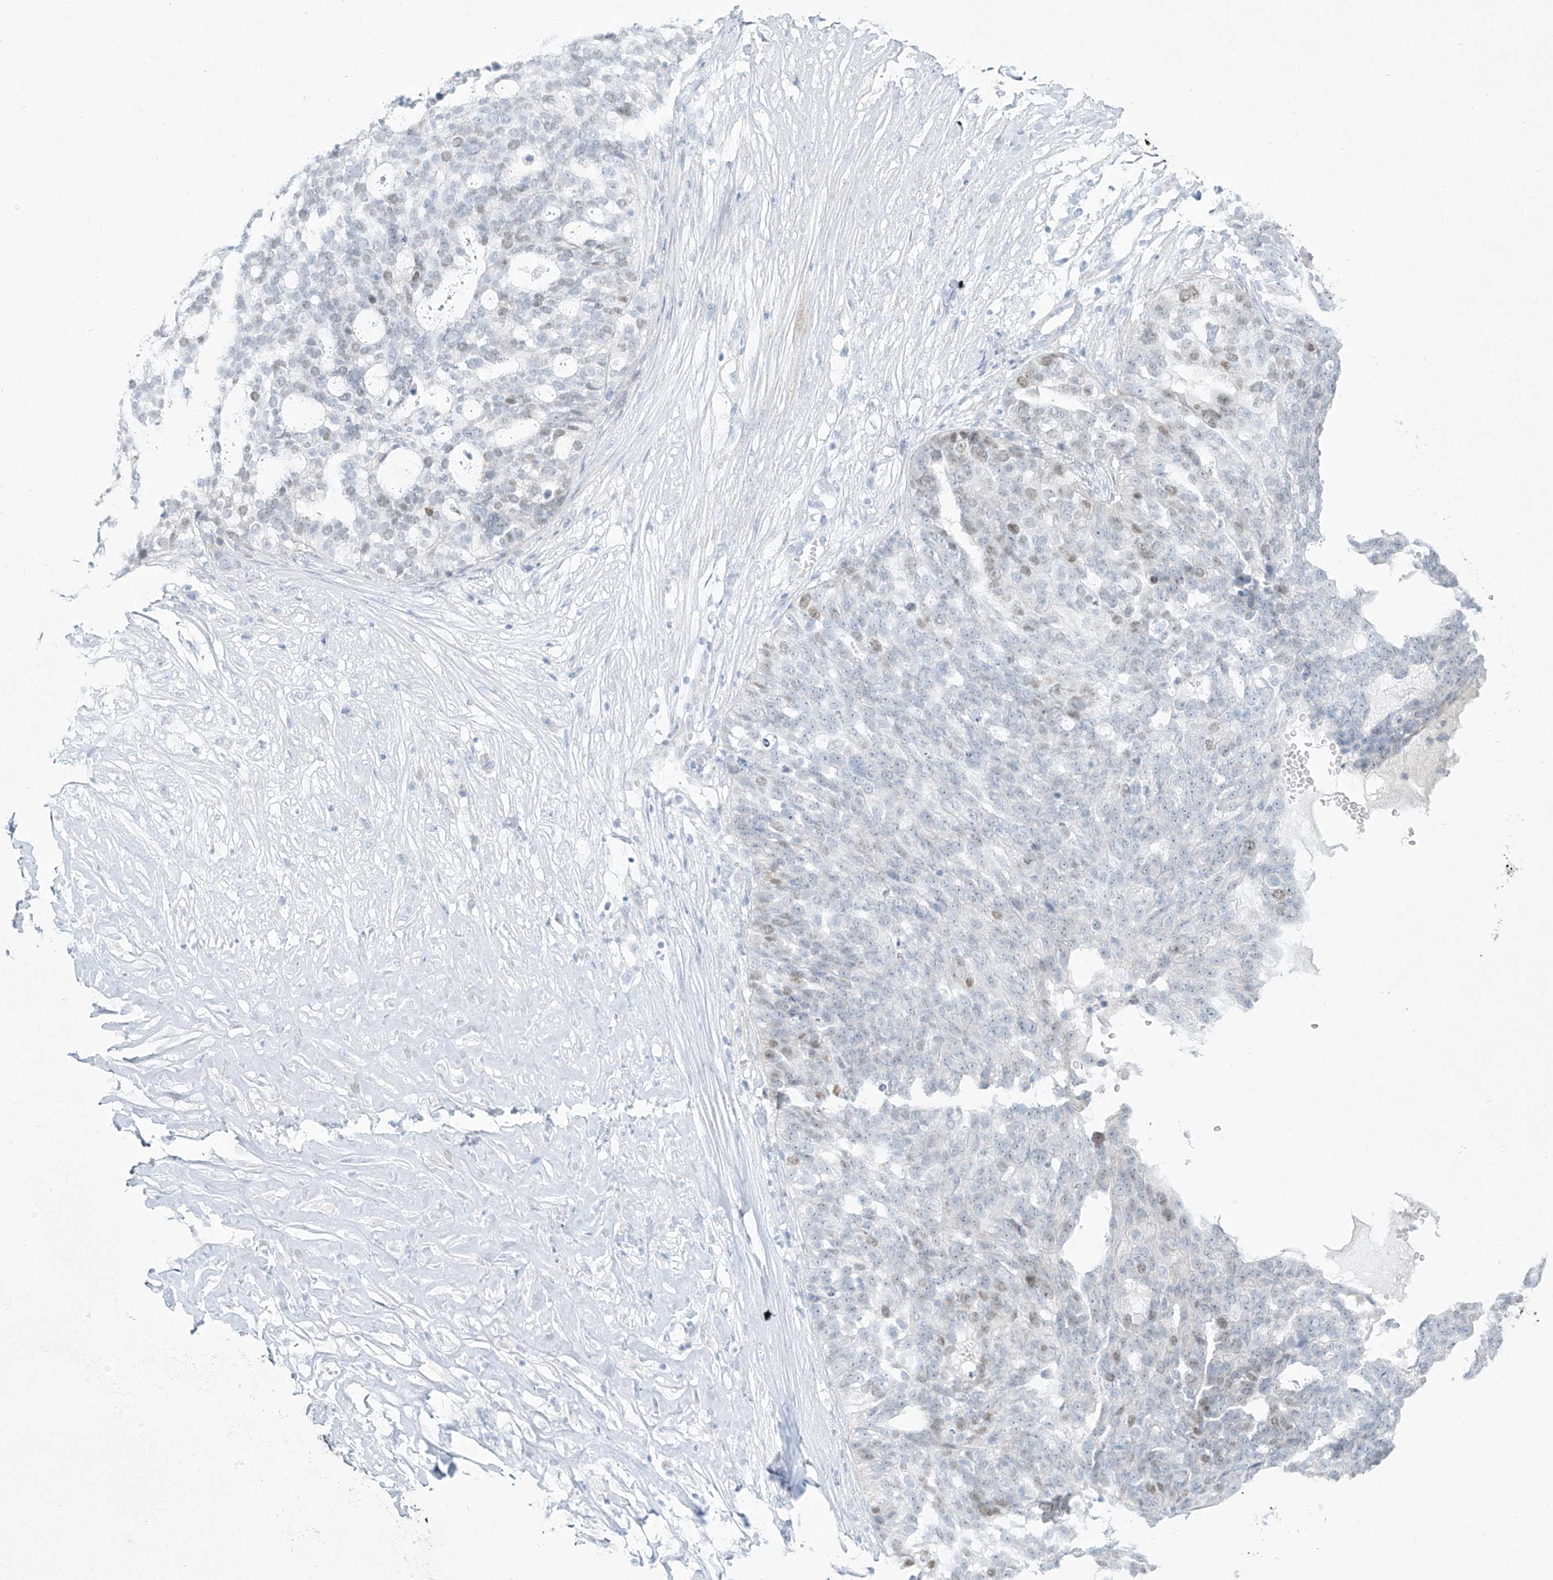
{"staining": {"intensity": "weak", "quantity": "25%-75%", "location": "nuclear"}, "tissue": "ovarian cancer", "cell_type": "Tumor cells", "image_type": "cancer", "snomed": [{"axis": "morphology", "description": "Cystadenocarcinoma, serous, NOS"}, {"axis": "topography", "description": "Ovary"}], "caption": "Human ovarian cancer (serous cystadenocarcinoma) stained with a brown dye displays weak nuclear positive expression in approximately 25%-75% of tumor cells.", "gene": "PAX6", "patient": {"sex": "female", "age": 59}}